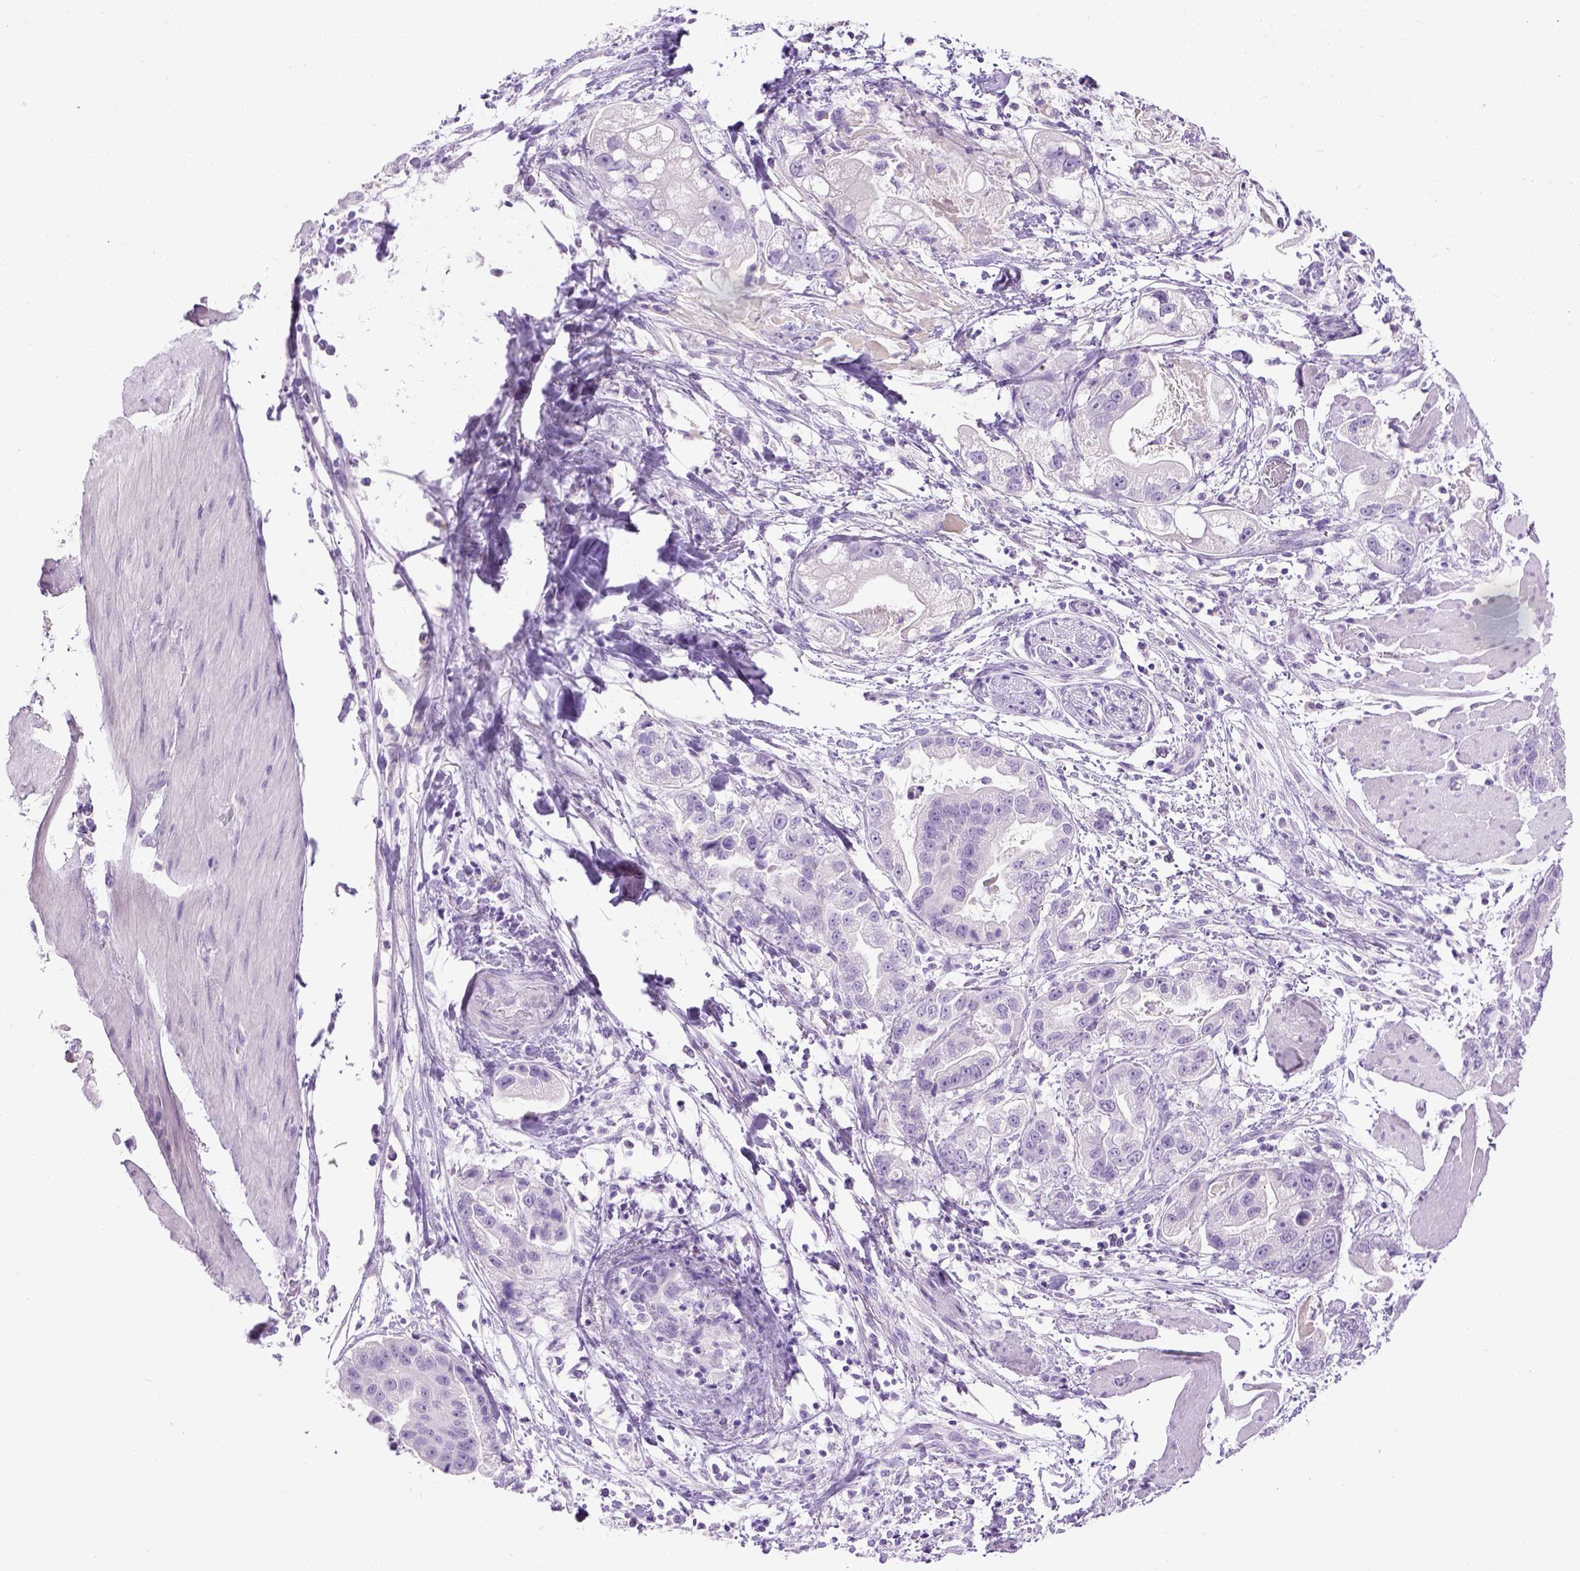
{"staining": {"intensity": "negative", "quantity": "none", "location": "none"}, "tissue": "stomach cancer", "cell_type": "Tumor cells", "image_type": "cancer", "snomed": [{"axis": "morphology", "description": "Adenocarcinoma, NOS"}, {"axis": "topography", "description": "Stomach"}], "caption": "Image shows no significant protein staining in tumor cells of stomach cancer (adenocarcinoma).", "gene": "CYP24A1", "patient": {"sex": "male", "age": 59}}